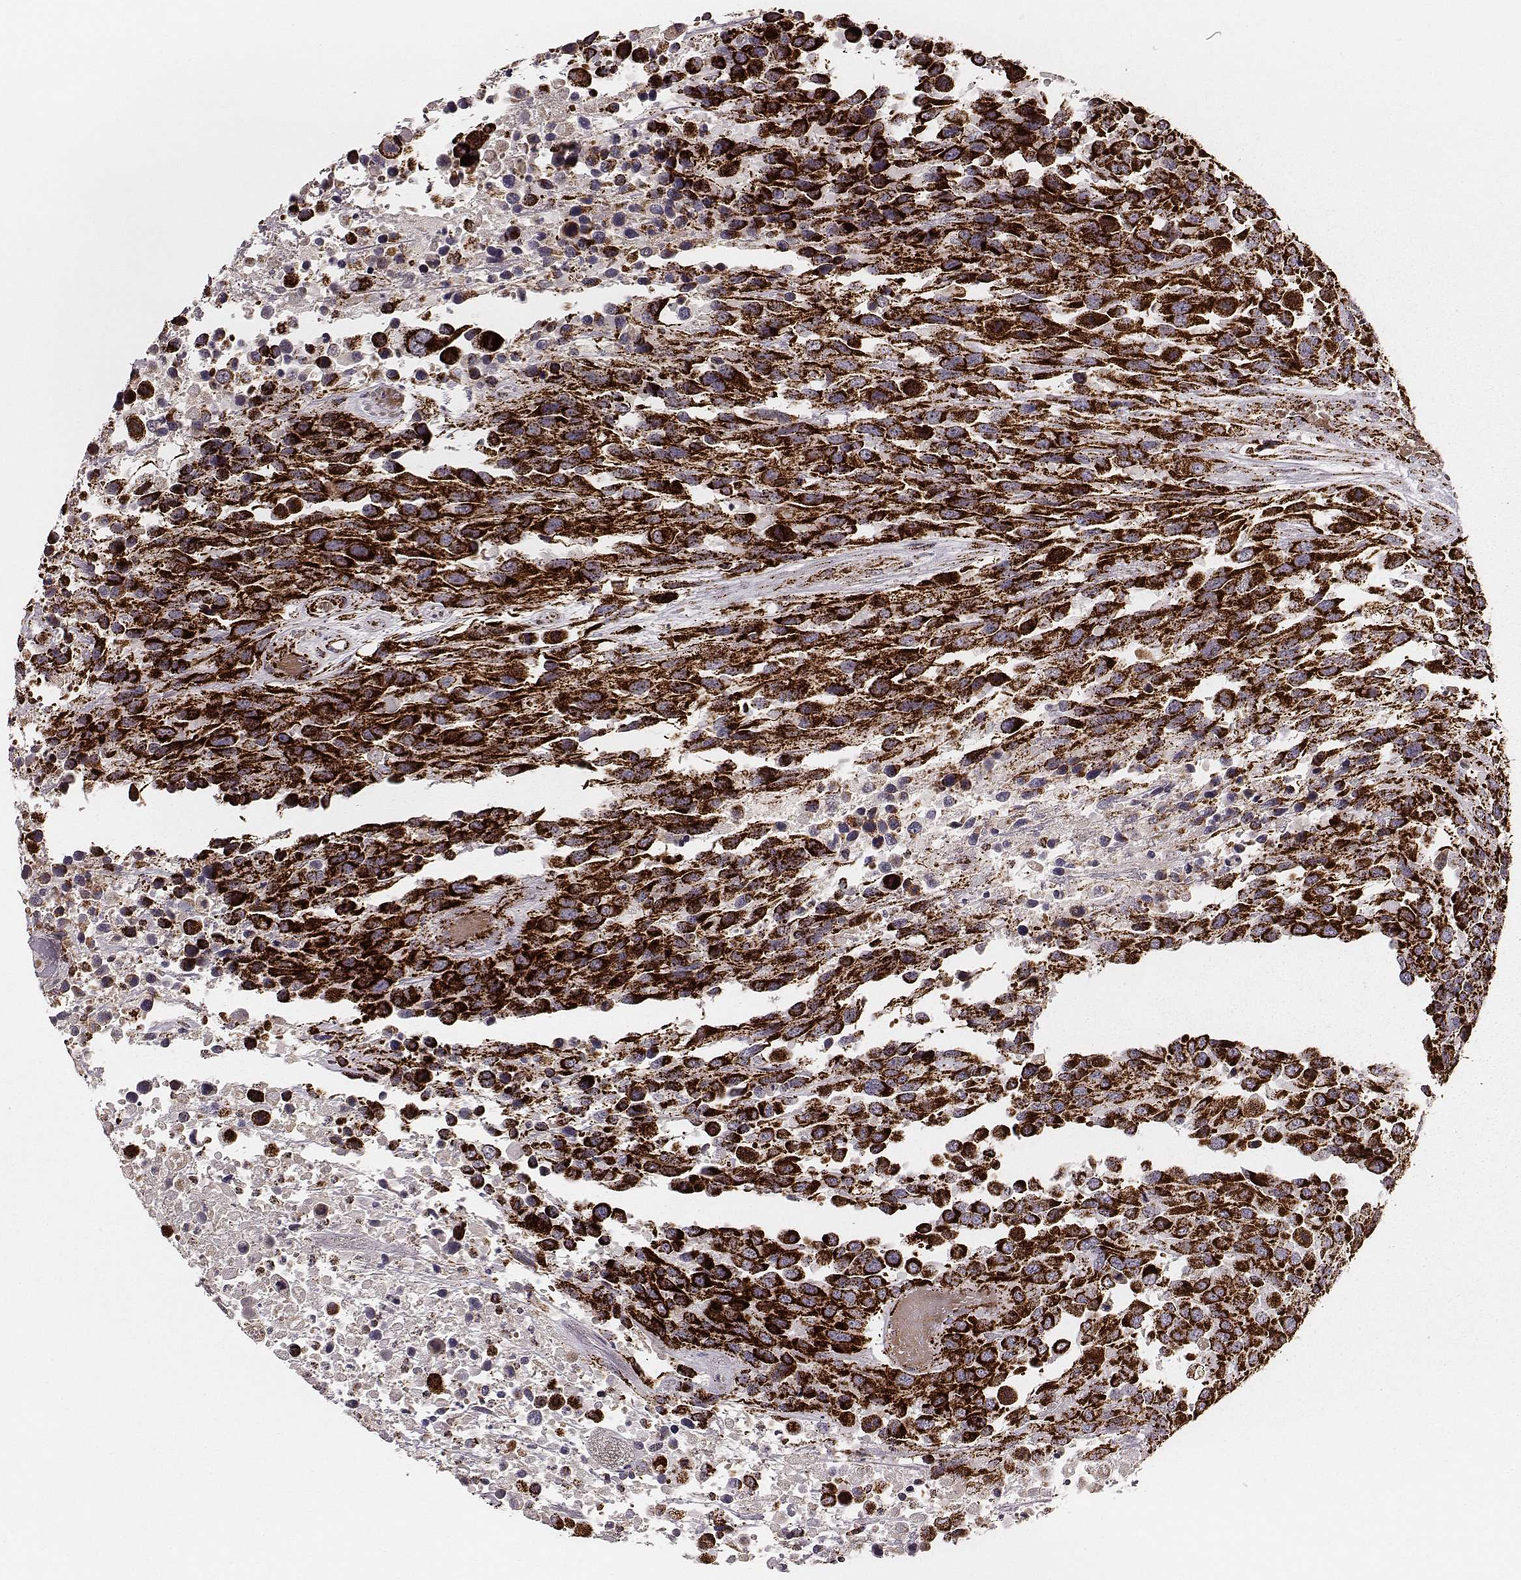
{"staining": {"intensity": "strong", "quantity": ">75%", "location": "cytoplasmic/membranous"}, "tissue": "urothelial cancer", "cell_type": "Tumor cells", "image_type": "cancer", "snomed": [{"axis": "morphology", "description": "Urothelial carcinoma, High grade"}, {"axis": "topography", "description": "Urinary bladder"}], "caption": "A histopathology image of urothelial carcinoma (high-grade) stained for a protein displays strong cytoplasmic/membranous brown staining in tumor cells. The staining is performed using DAB (3,3'-diaminobenzidine) brown chromogen to label protein expression. The nuclei are counter-stained blue using hematoxylin.", "gene": "TUFM", "patient": {"sex": "female", "age": 70}}